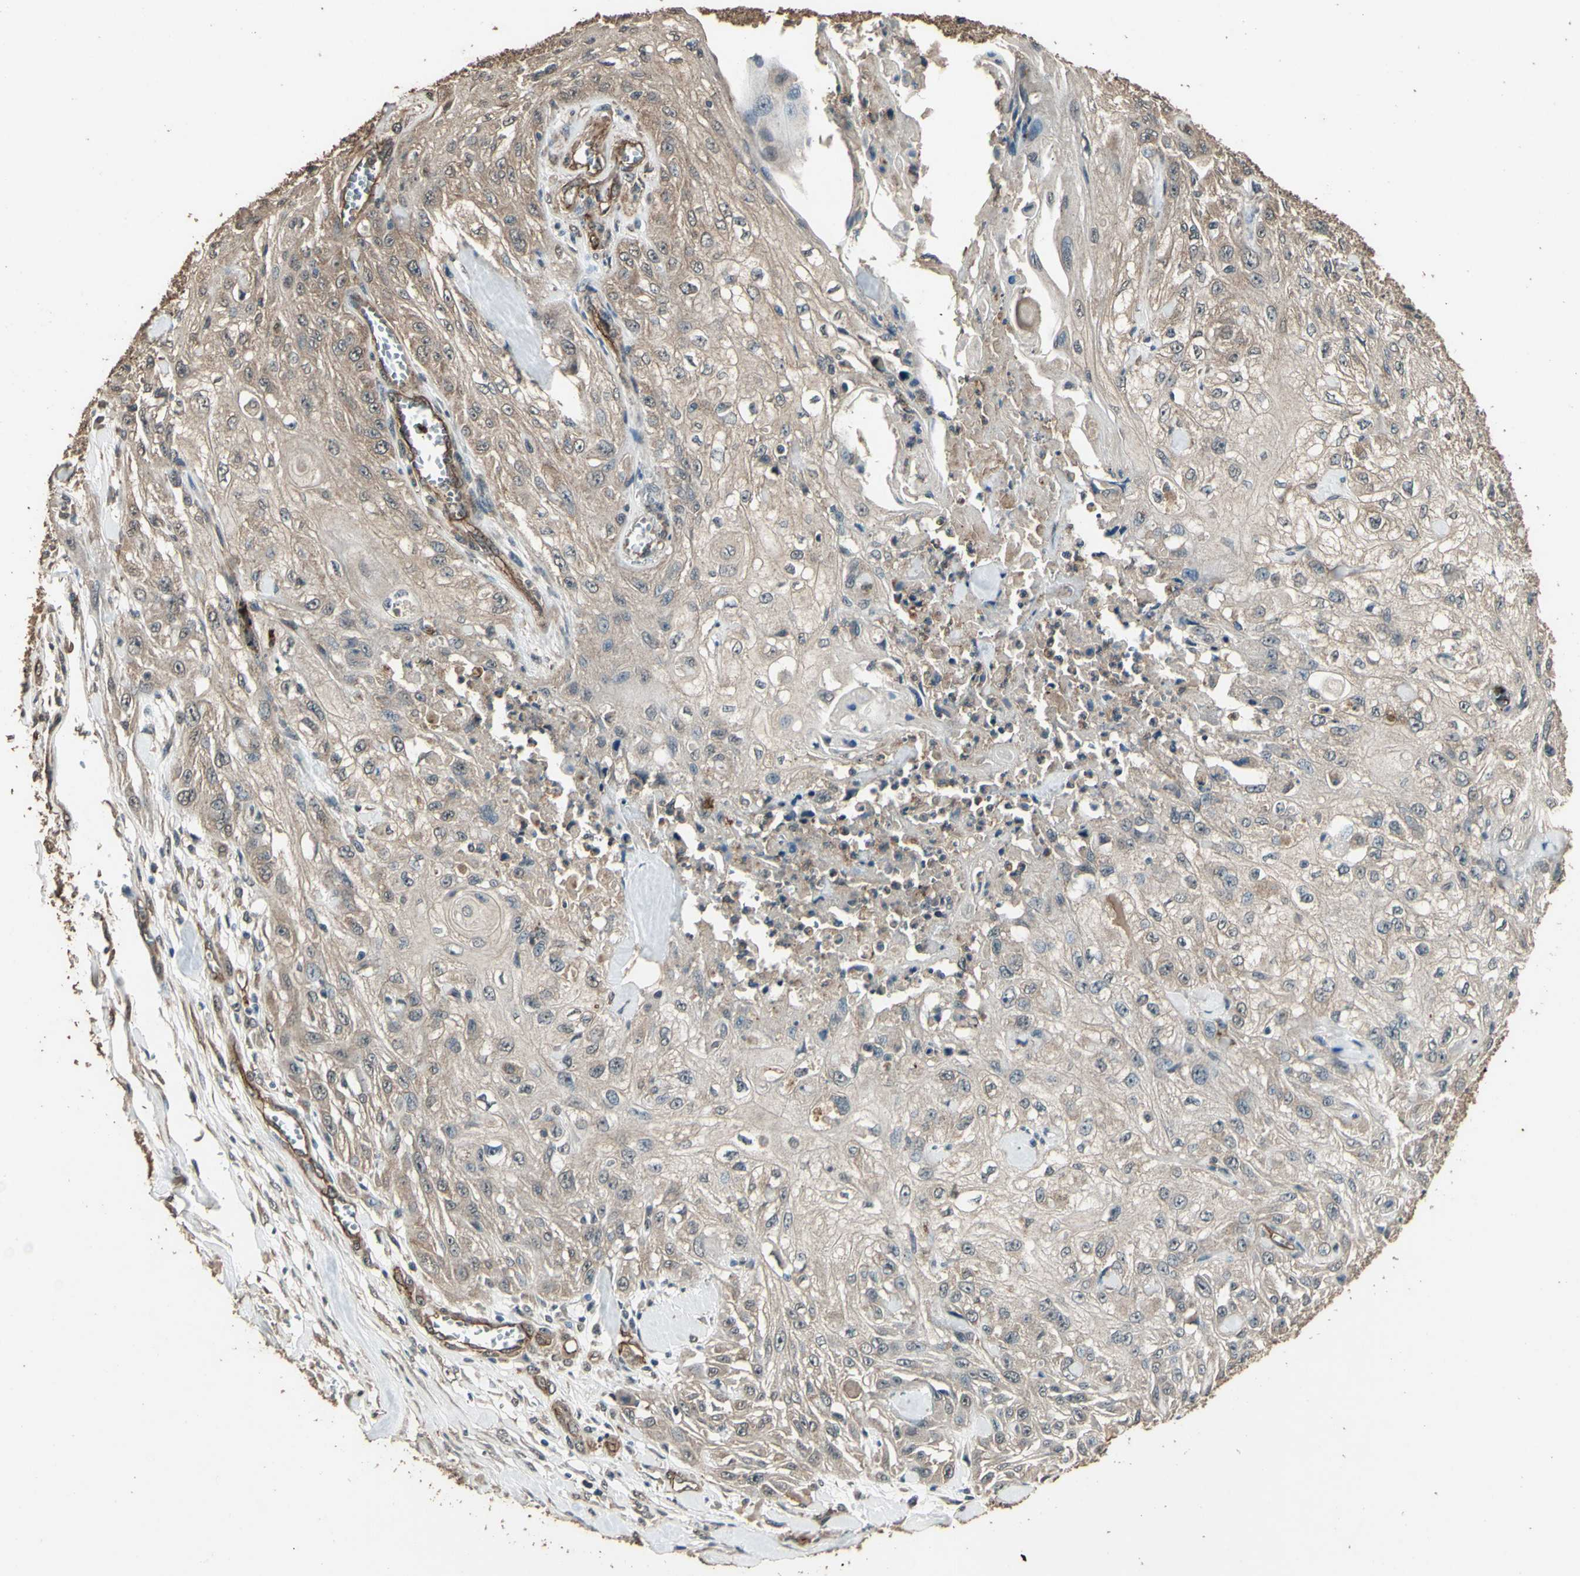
{"staining": {"intensity": "weak", "quantity": ">75%", "location": "cytoplasmic/membranous"}, "tissue": "skin cancer", "cell_type": "Tumor cells", "image_type": "cancer", "snomed": [{"axis": "morphology", "description": "Squamous cell carcinoma, NOS"}, {"axis": "morphology", "description": "Squamous cell carcinoma, metastatic, NOS"}, {"axis": "topography", "description": "Skin"}, {"axis": "topography", "description": "Lymph node"}], "caption": "DAB immunohistochemical staining of skin cancer displays weak cytoplasmic/membranous protein expression in about >75% of tumor cells. (DAB (3,3'-diaminobenzidine) IHC, brown staining for protein, blue staining for nuclei).", "gene": "TSPO", "patient": {"sex": "male", "age": 75}}